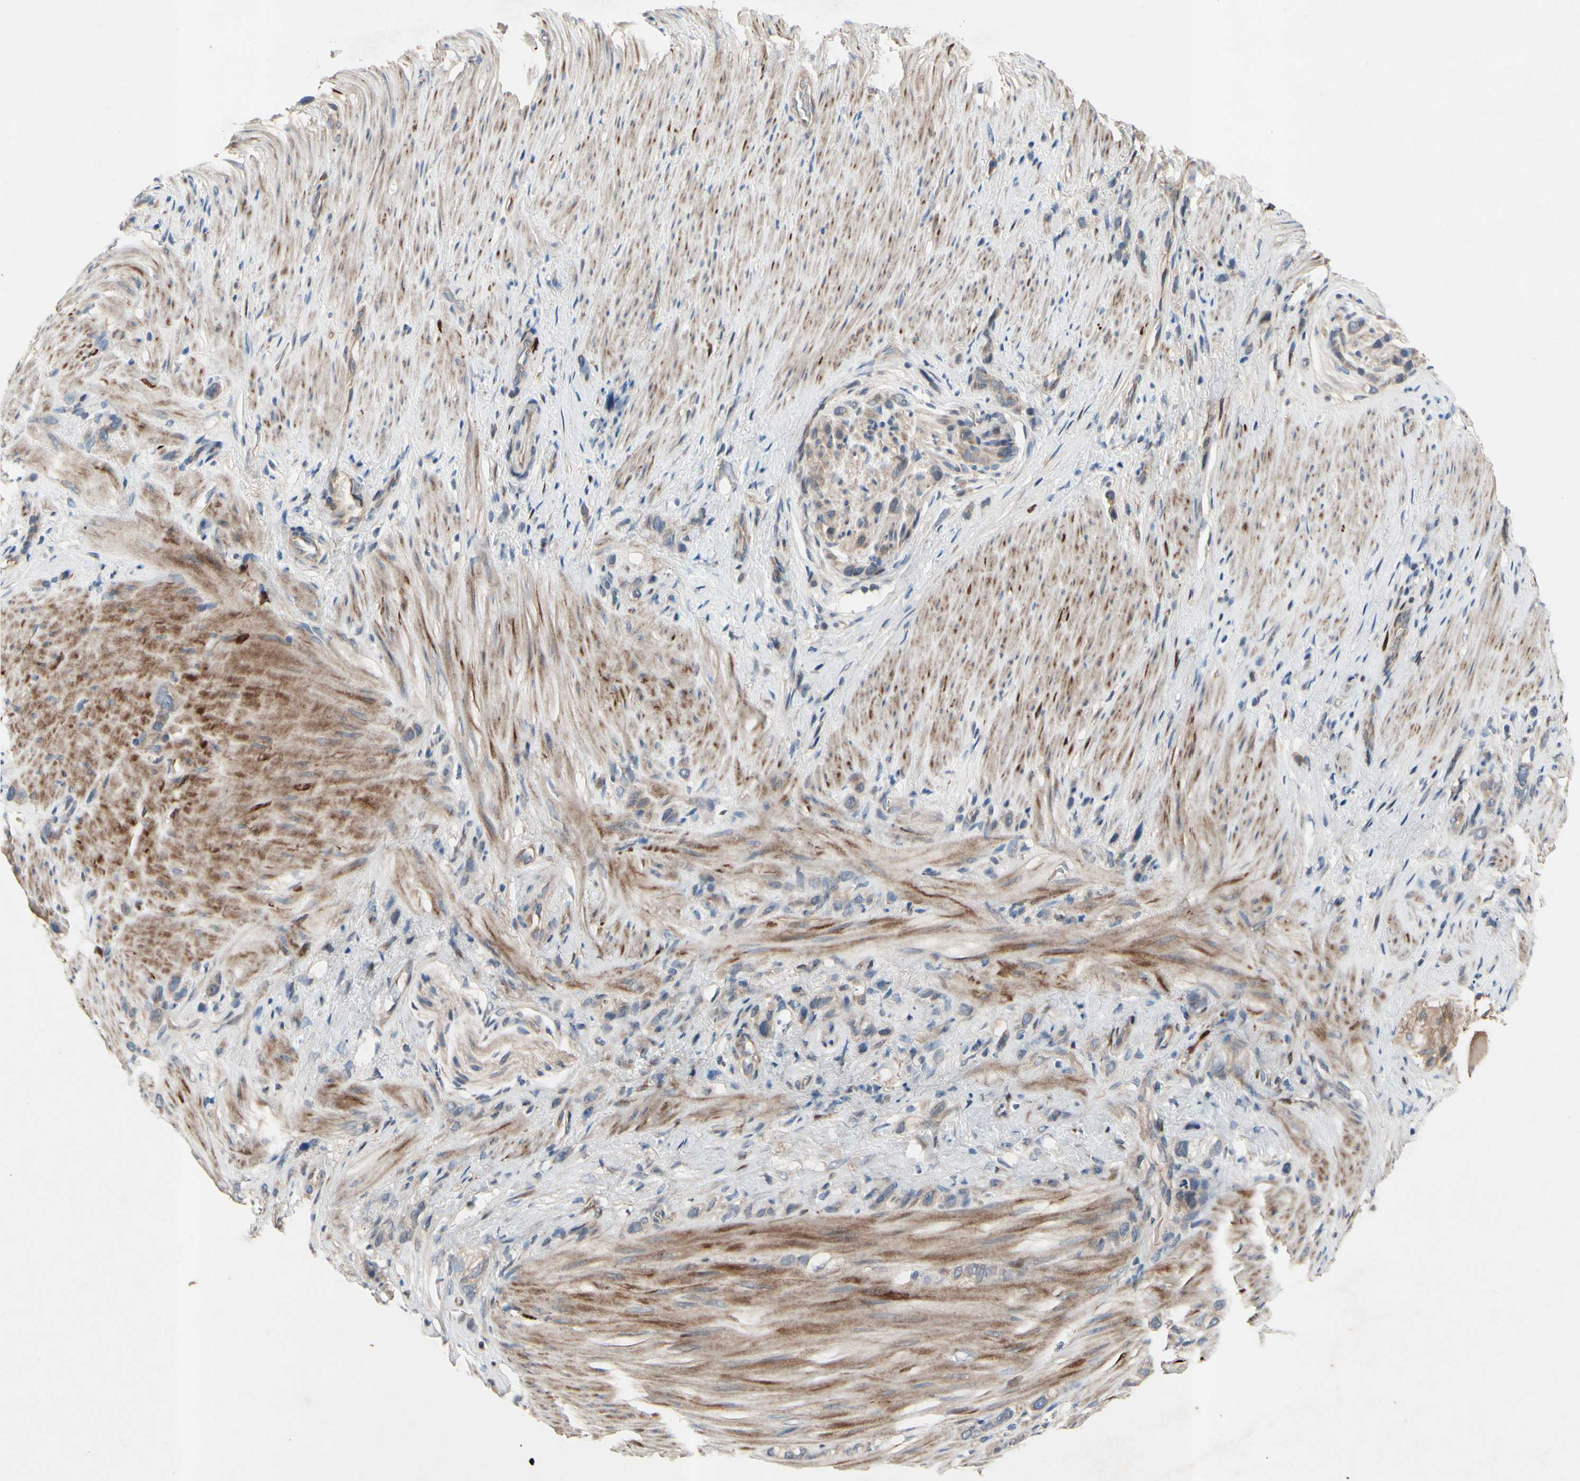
{"staining": {"intensity": "weak", "quantity": "25%-75%", "location": "cytoplasmic/membranous"}, "tissue": "stomach cancer", "cell_type": "Tumor cells", "image_type": "cancer", "snomed": [{"axis": "morphology", "description": "Normal tissue, NOS"}, {"axis": "morphology", "description": "Adenocarcinoma, NOS"}, {"axis": "morphology", "description": "Adenocarcinoma, High grade"}, {"axis": "topography", "description": "Stomach, upper"}, {"axis": "topography", "description": "Stomach"}], "caption": "Protein analysis of stomach cancer (adenocarcinoma) tissue shows weak cytoplasmic/membranous expression in about 25%-75% of tumor cells.", "gene": "ICAM5", "patient": {"sex": "female", "age": 65}}